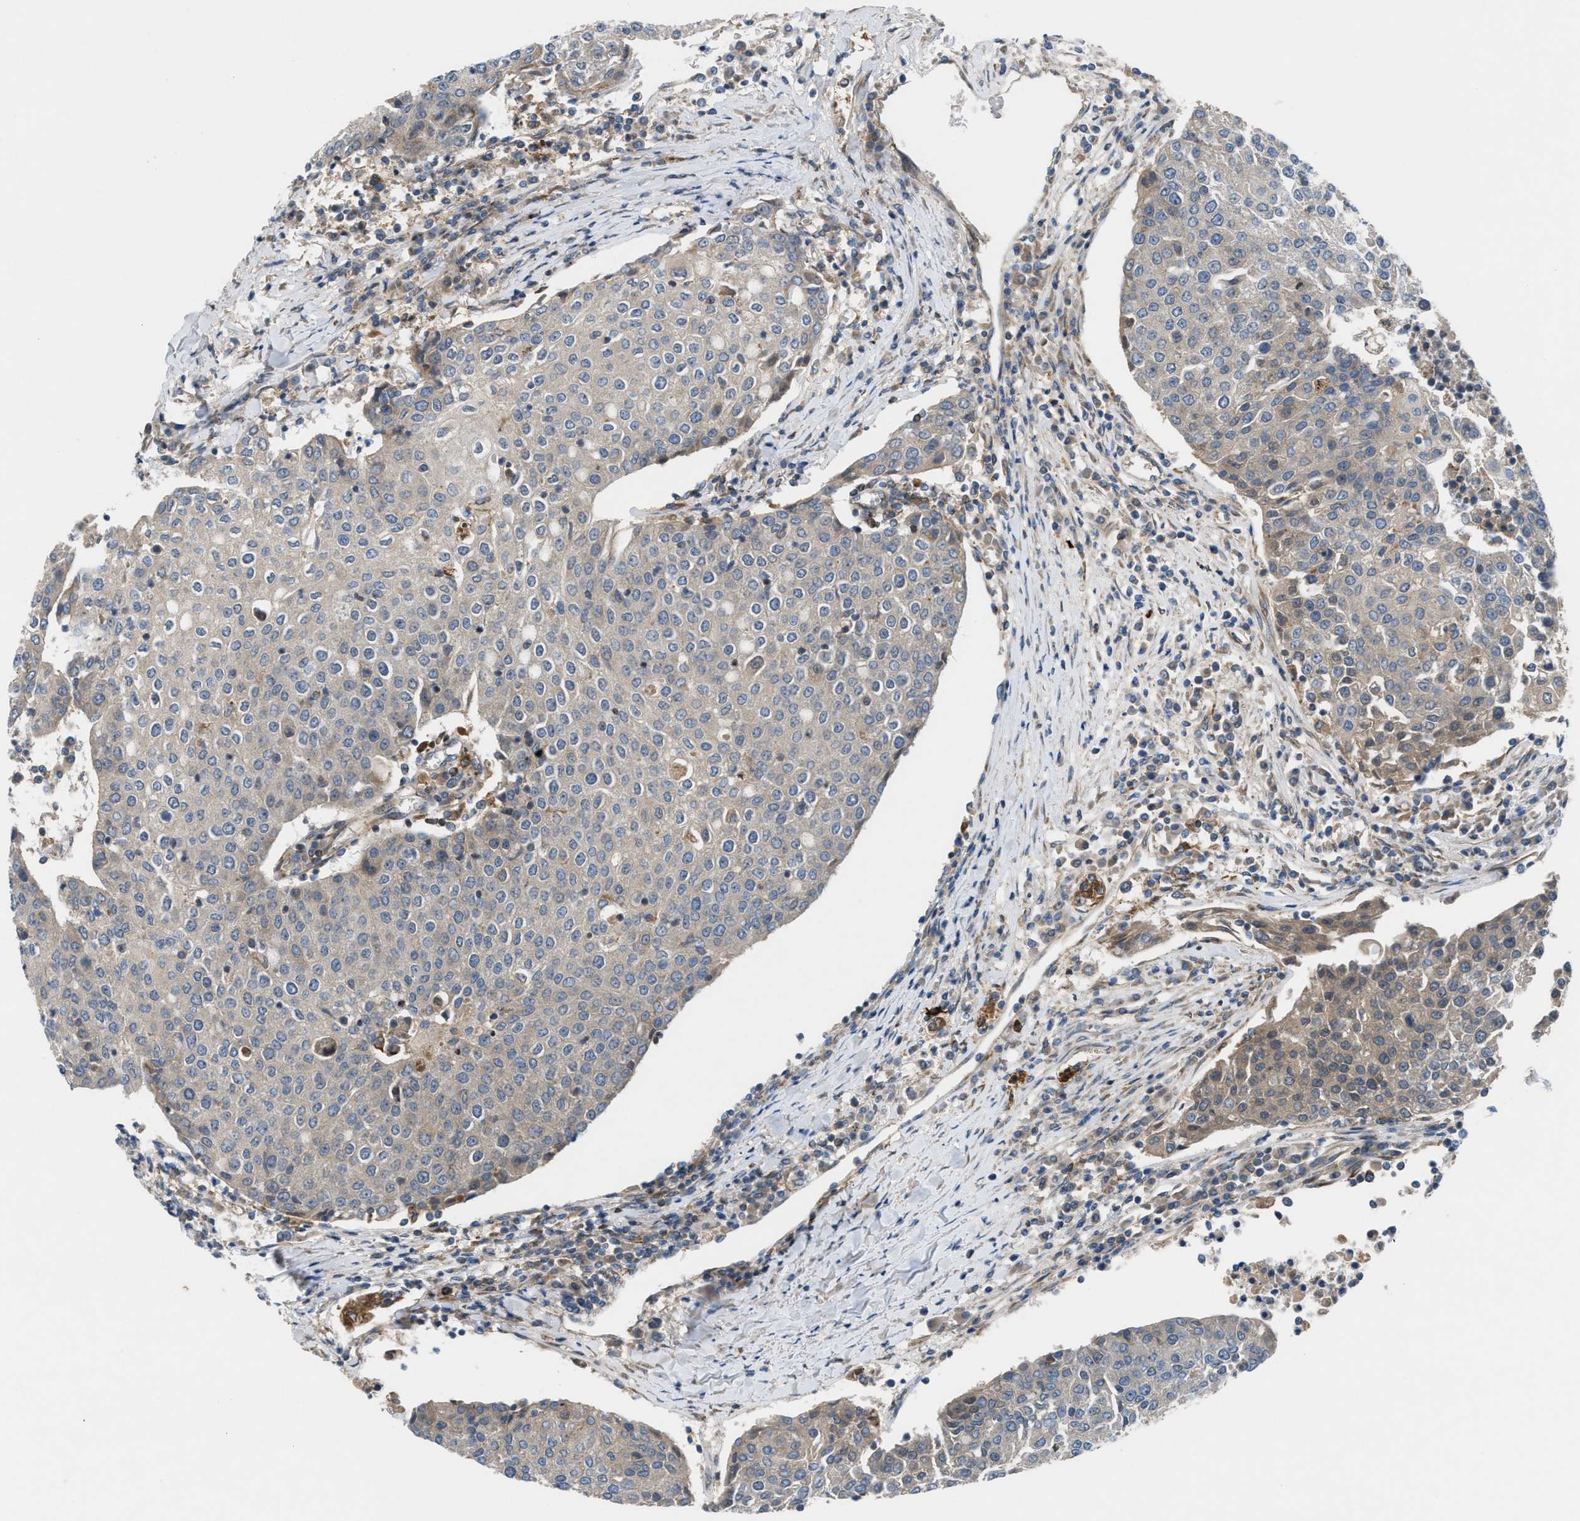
{"staining": {"intensity": "weak", "quantity": "<25%", "location": "cytoplasmic/membranous"}, "tissue": "urothelial cancer", "cell_type": "Tumor cells", "image_type": "cancer", "snomed": [{"axis": "morphology", "description": "Urothelial carcinoma, High grade"}, {"axis": "topography", "description": "Urinary bladder"}], "caption": "This is an immunohistochemistry (IHC) photomicrograph of urothelial cancer. There is no staining in tumor cells.", "gene": "CYB5D1", "patient": {"sex": "female", "age": 85}}